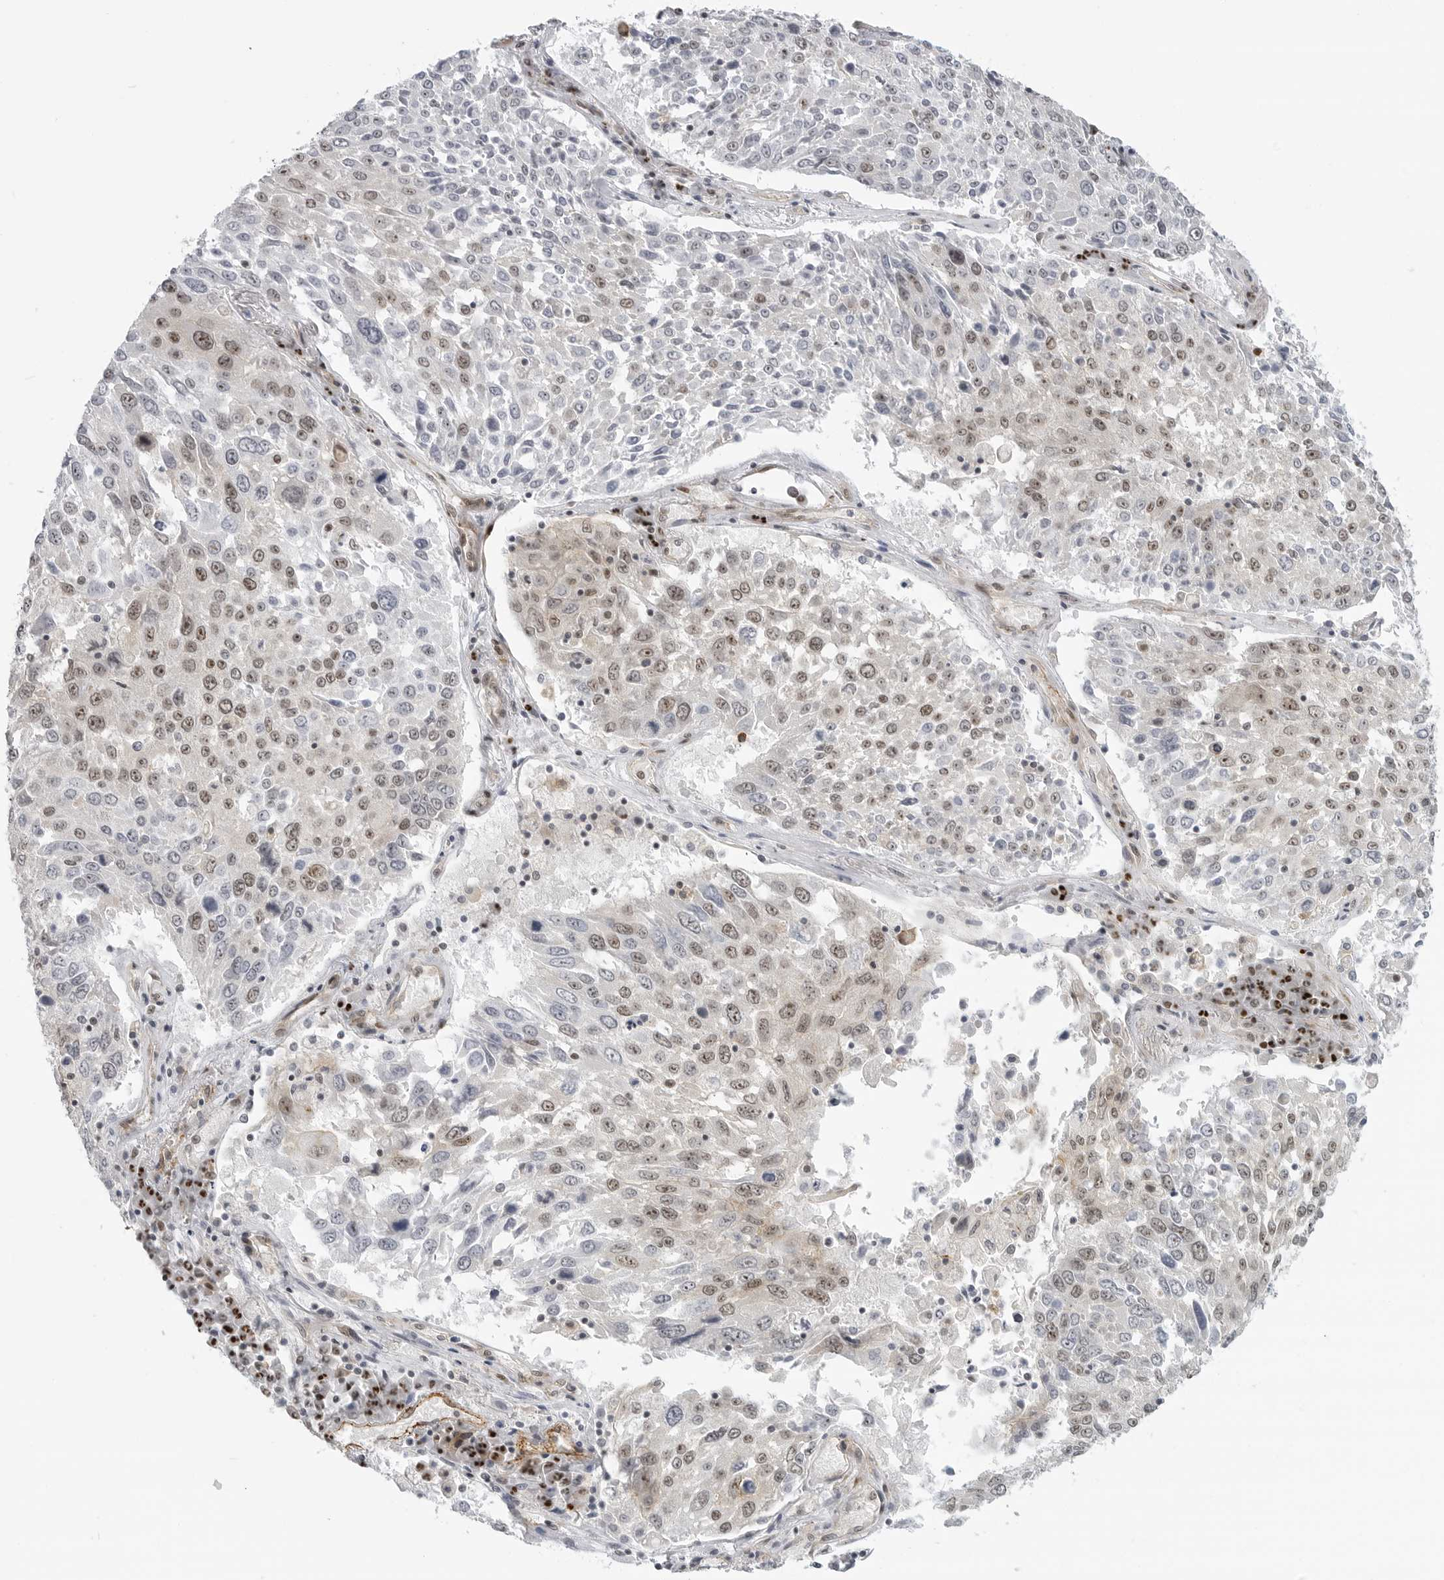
{"staining": {"intensity": "moderate", "quantity": "25%-75%", "location": "nuclear"}, "tissue": "lung cancer", "cell_type": "Tumor cells", "image_type": "cancer", "snomed": [{"axis": "morphology", "description": "Squamous cell carcinoma, NOS"}, {"axis": "topography", "description": "Lung"}], "caption": "Approximately 25%-75% of tumor cells in lung cancer (squamous cell carcinoma) exhibit moderate nuclear protein staining as visualized by brown immunohistochemical staining.", "gene": "CEP295NL", "patient": {"sex": "male", "age": 65}}